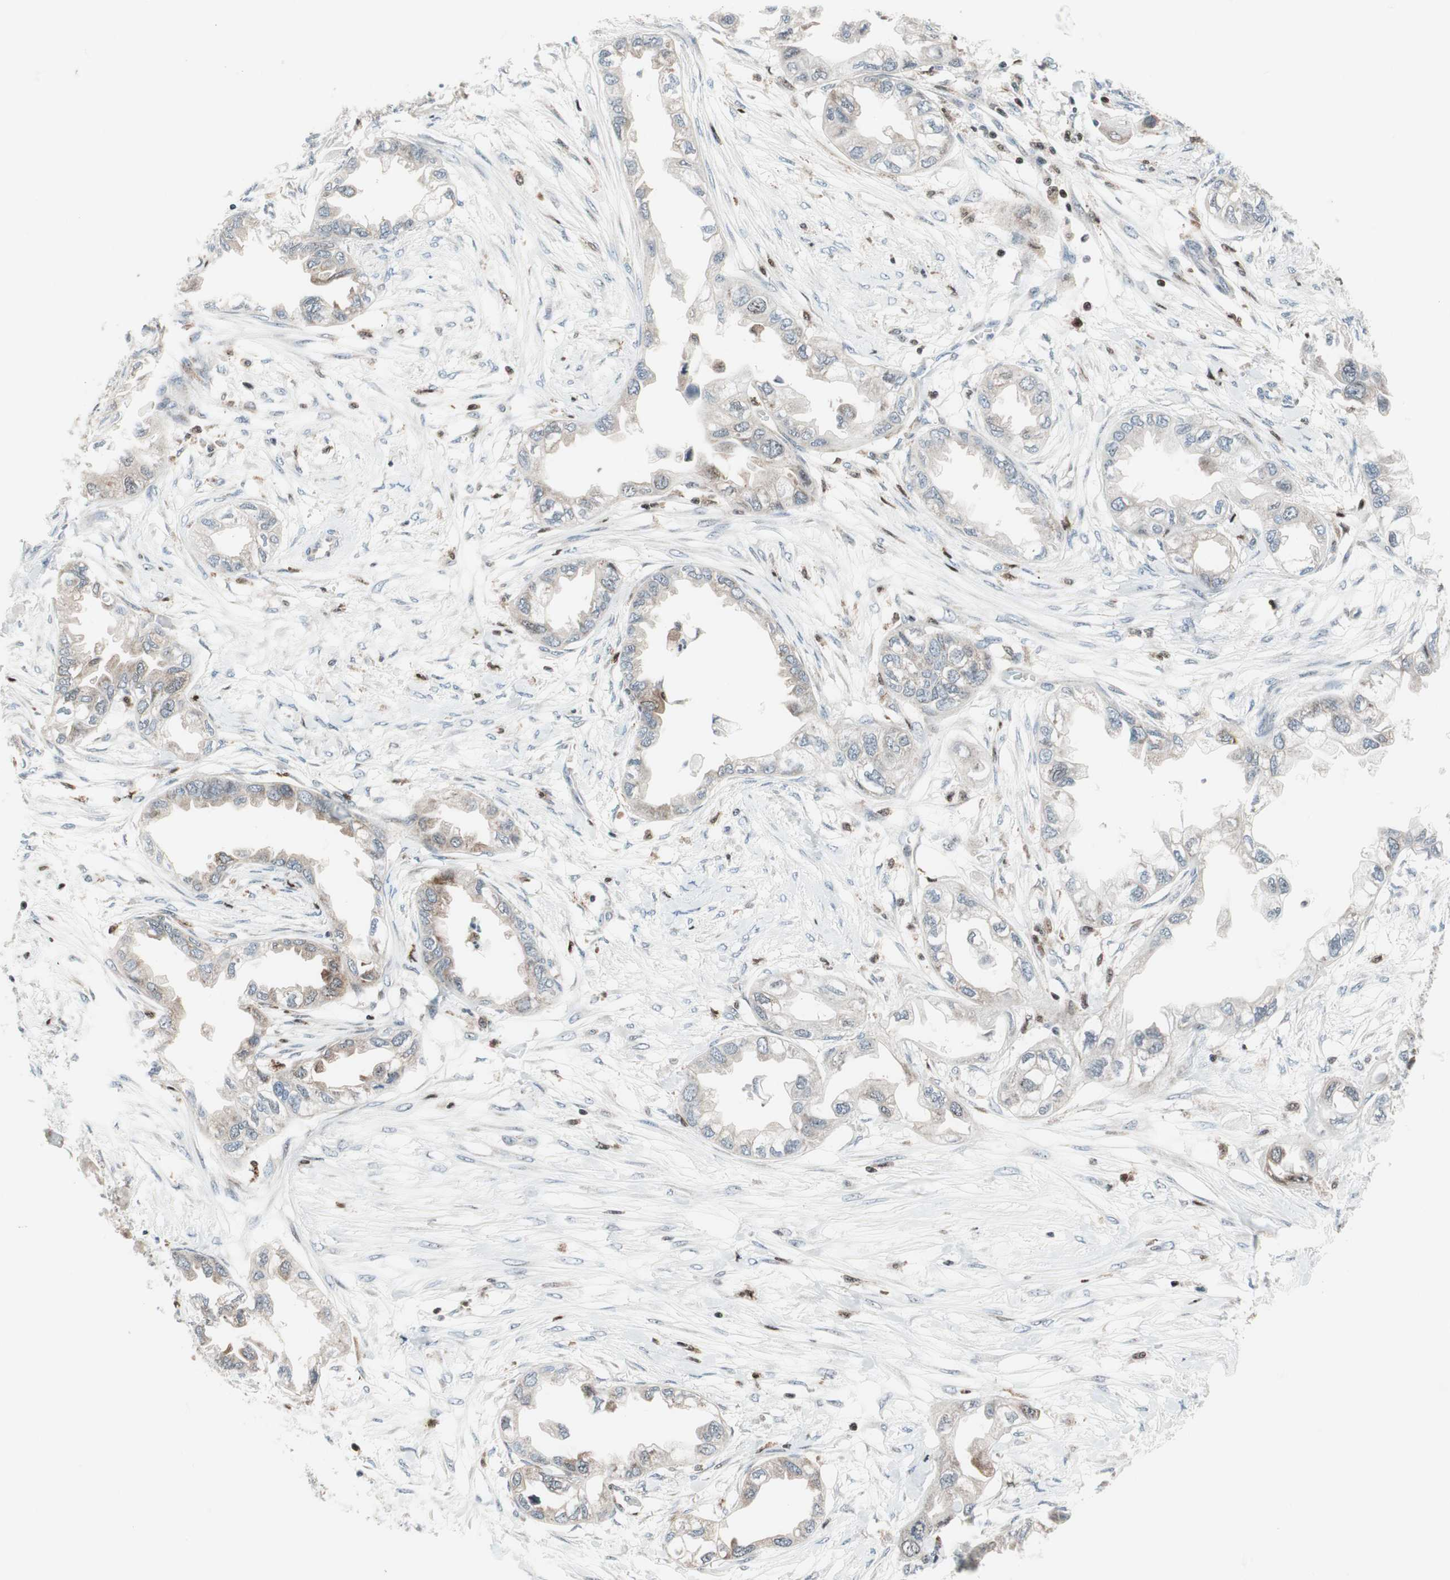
{"staining": {"intensity": "moderate", "quantity": "<25%", "location": "cytoplasmic/membranous"}, "tissue": "endometrial cancer", "cell_type": "Tumor cells", "image_type": "cancer", "snomed": [{"axis": "morphology", "description": "Adenocarcinoma, NOS"}, {"axis": "topography", "description": "Endometrium"}], "caption": "IHC histopathology image of neoplastic tissue: endometrial adenocarcinoma stained using IHC displays low levels of moderate protein expression localized specifically in the cytoplasmic/membranous of tumor cells, appearing as a cytoplasmic/membranous brown color.", "gene": "RGS10", "patient": {"sex": "female", "age": 67}}